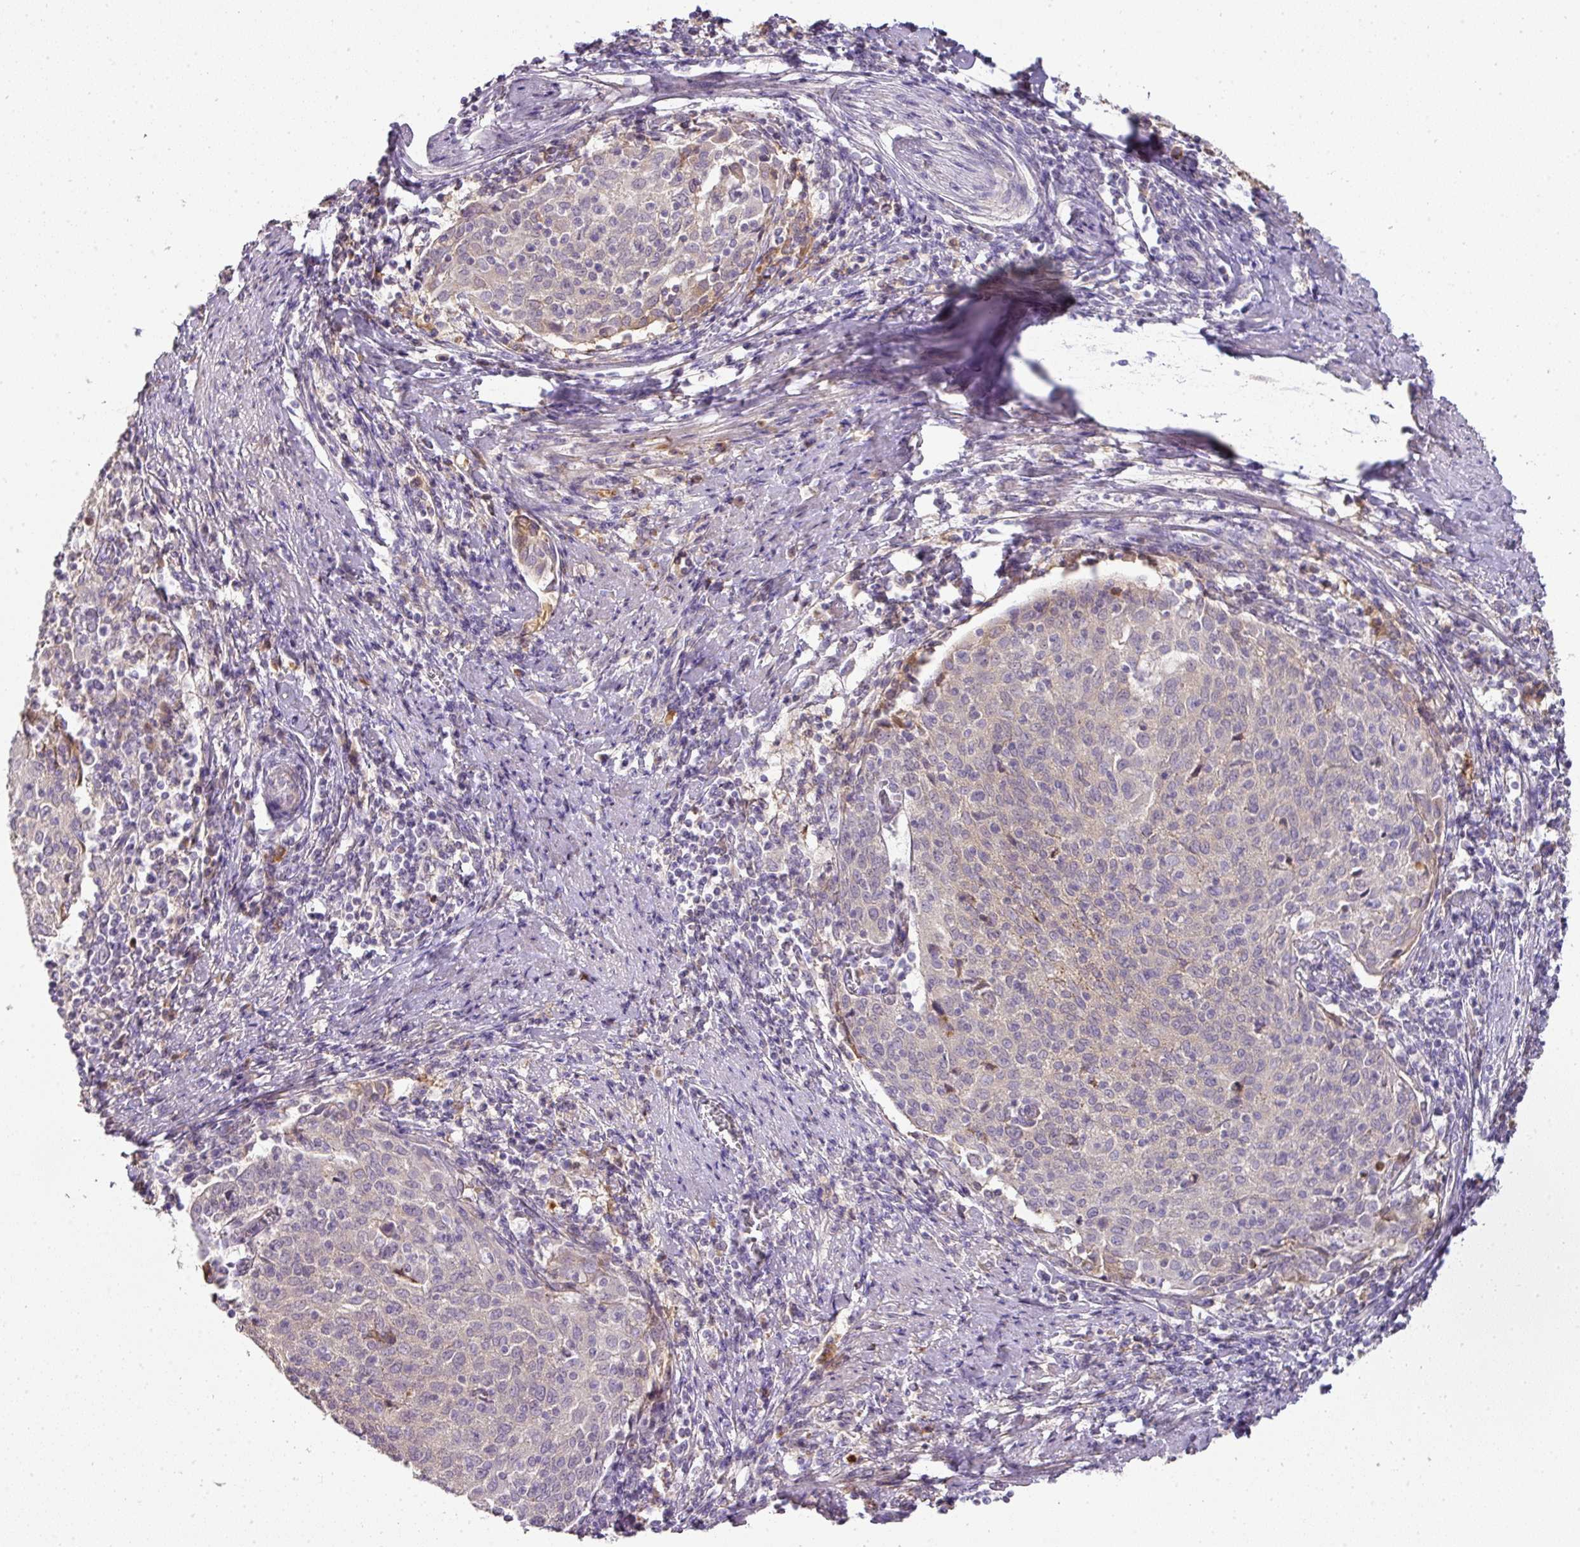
{"staining": {"intensity": "negative", "quantity": "none", "location": "none"}, "tissue": "cervical cancer", "cell_type": "Tumor cells", "image_type": "cancer", "snomed": [{"axis": "morphology", "description": "Squamous cell carcinoma, NOS"}, {"axis": "topography", "description": "Cervix"}], "caption": "Tumor cells show no significant expression in cervical cancer. (Immunohistochemistry, brightfield microscopy, high magnification).", "gene": "CCZ1", "patient": {"sex": "female", "age": 52}}